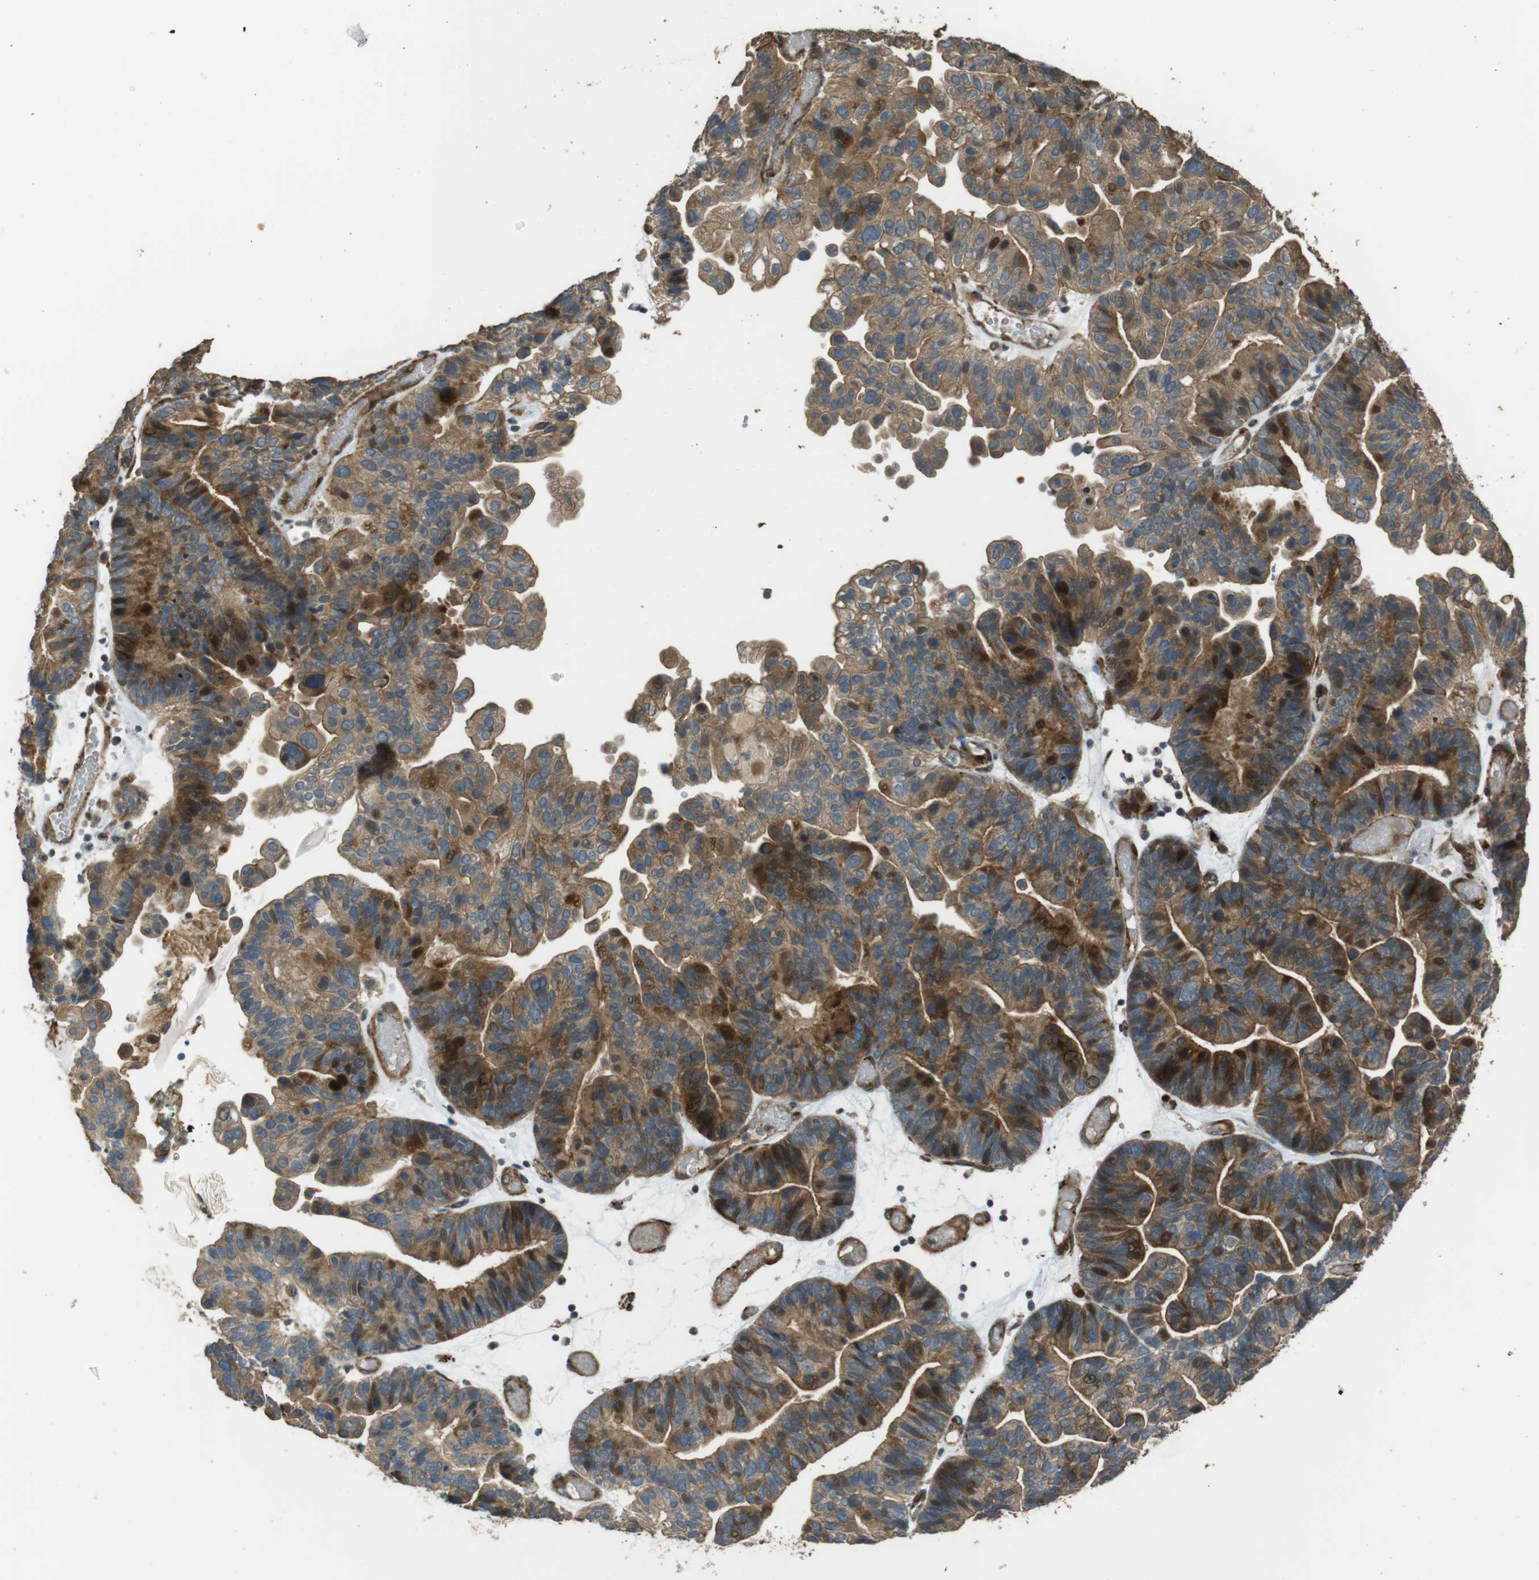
{"staining": {"intensity": "moderate", "quantity": "25%-75%", "location": "cytoplasmic/membranous"}, "tissue": "ovarian cancer", "cell_type": "Tumor cells", "image_type": "cancer", "snomed": [{"axis": "morphology", "description": "Cystadenocarcinoma, serous, NOS"}, {"axis": "topography", "description": "Ovary"}], "caption": "This is an image of immunohistochemistry (IHC) staining of ovarian cancer, which shows moderate positivity in the cytoplasmic/membranous of tumor cells.", "gene": "MSRB3", "patient": {"sex": "female", "age": 56}}